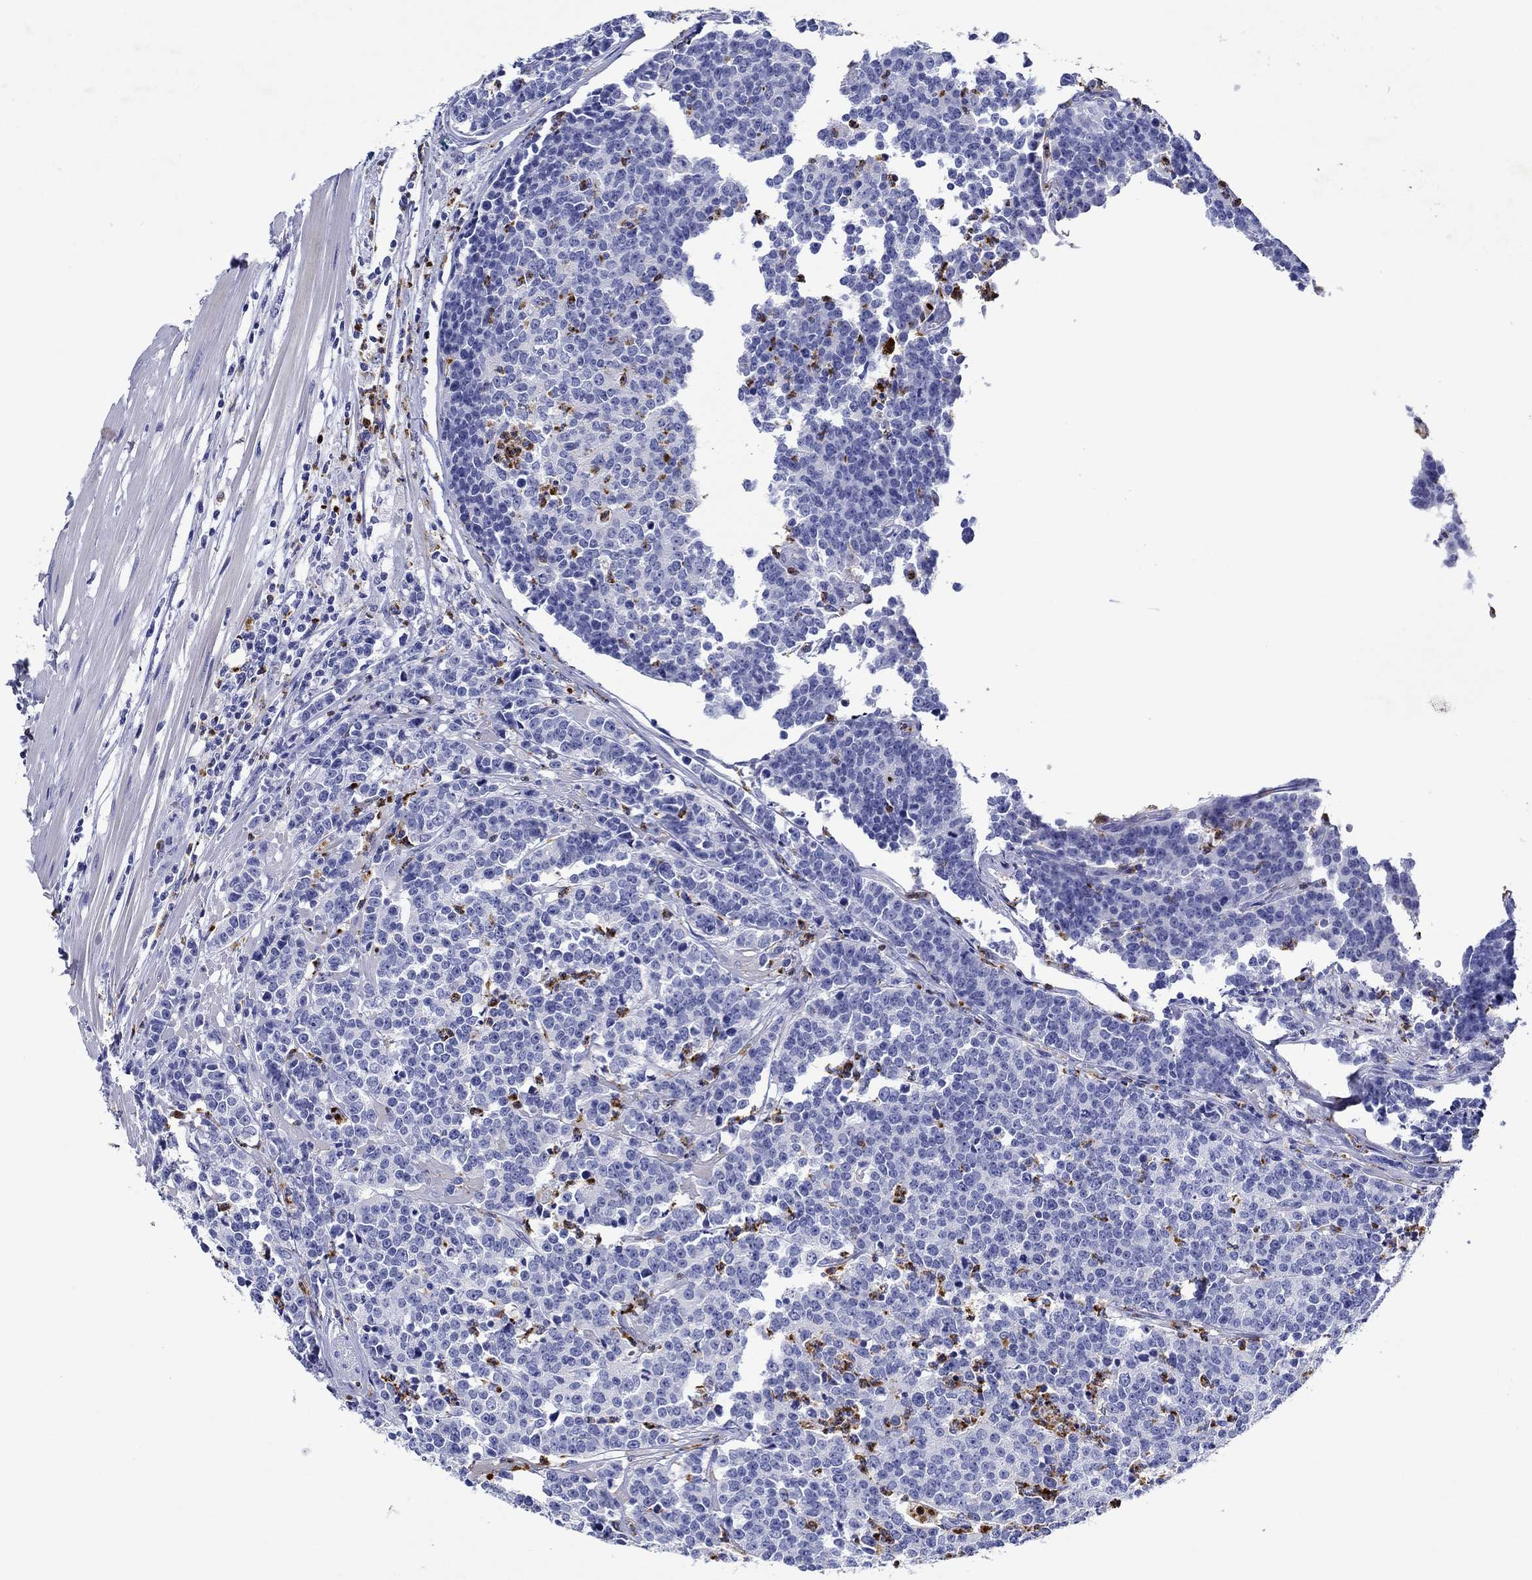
{"staining": {"intensity": "negative", "quantity": "none", "location": "none"}, "tissue": "prostate cancer", "cell_type": "Tumor cells", "image_type": "cancer", "snomed": [{"axis": "morphology", "description": "Adenocarcinoma, NOS"}, {"axis": "topography", "description": "Prostate"}], "caption": "Image shows no protein positivity in tumor cells of prostate cancer tissue. (Stains: DAB immunohistochemistry (IHC) with hematoxylin counter stain, Microscopy: brightfield microscopy at high magnification).", "gene": "EPX", "patient": {"sex": "male", "age": 67}}